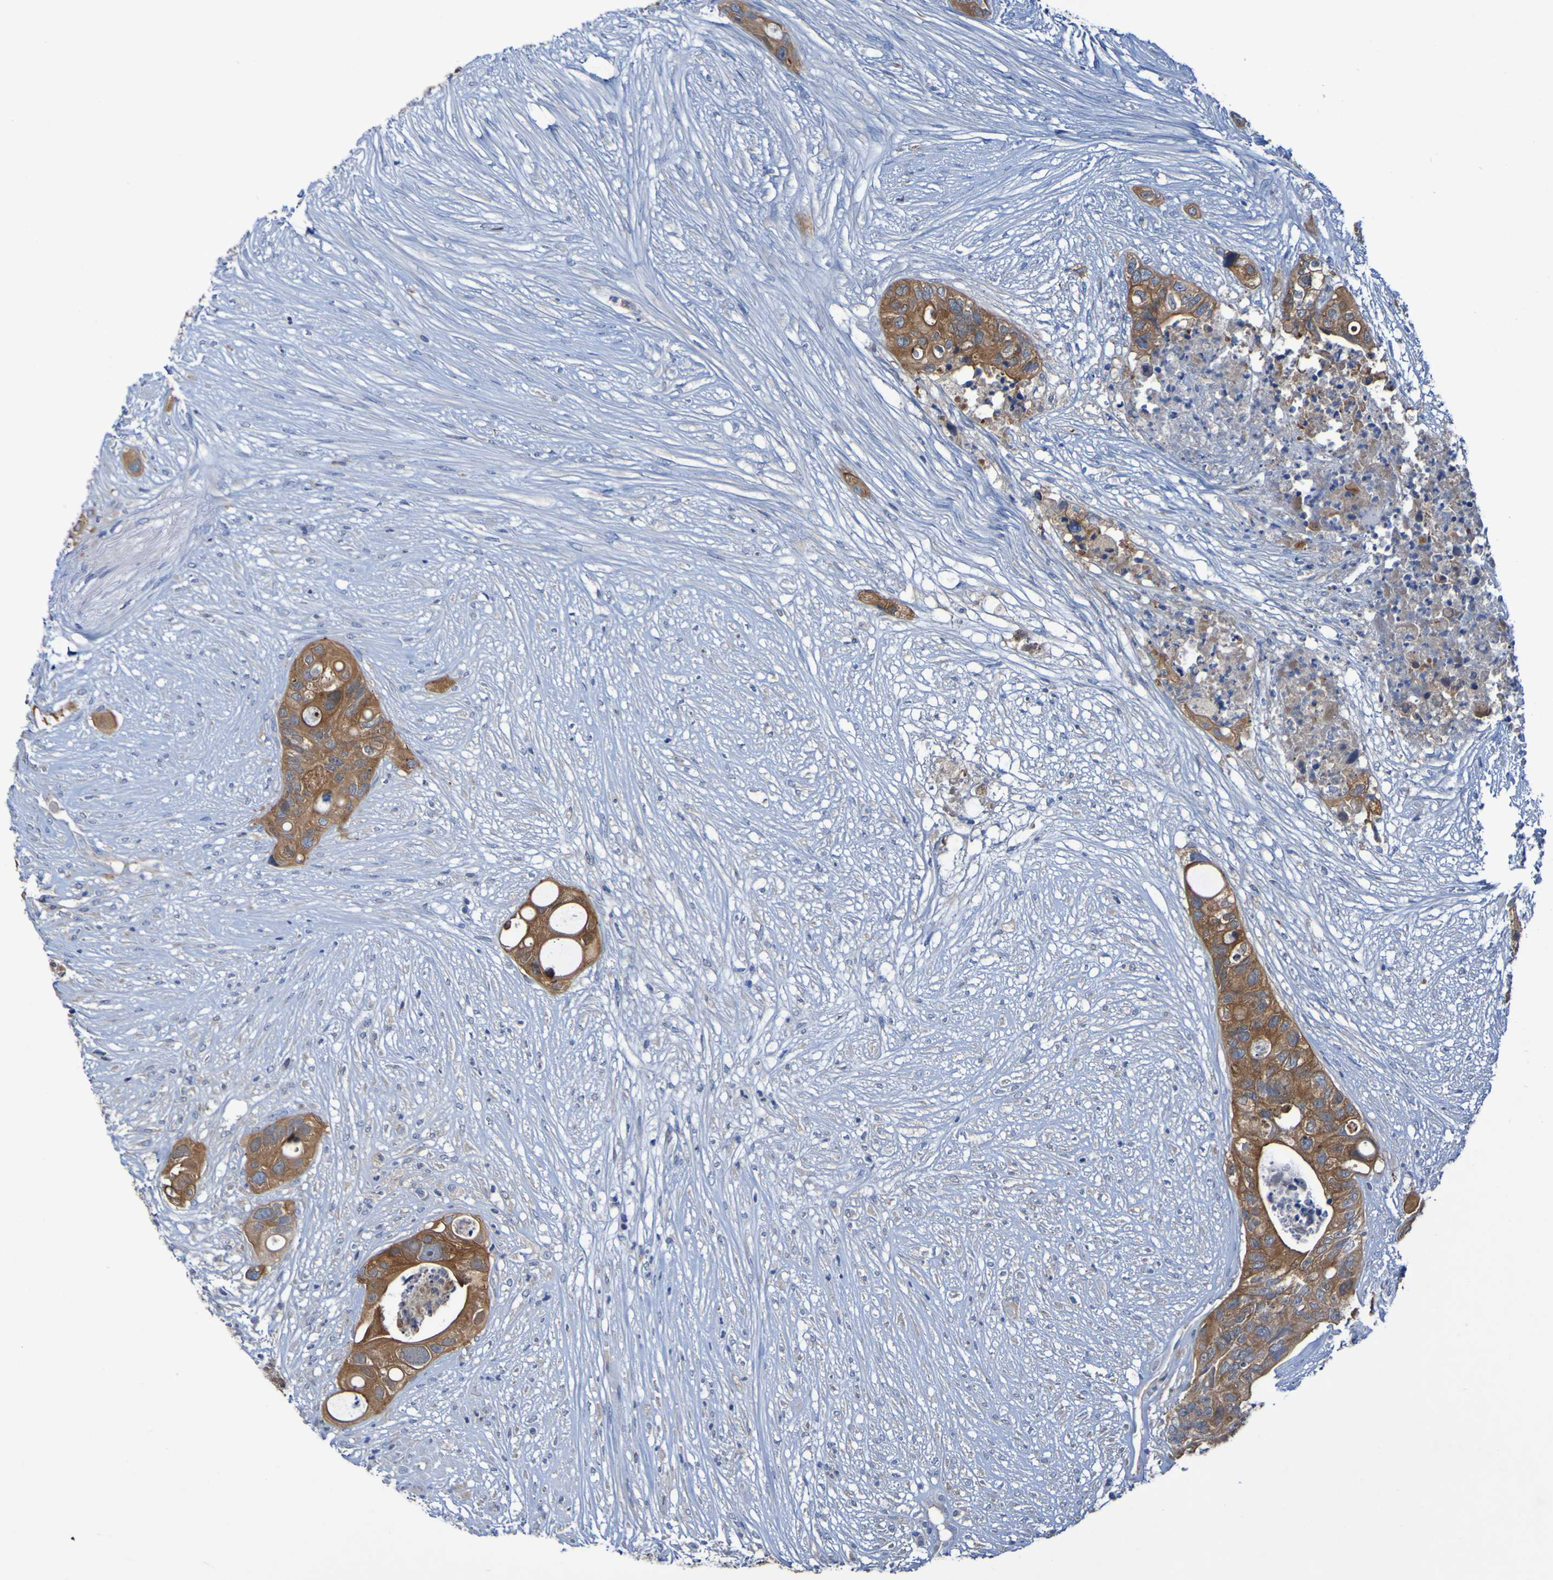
{"staining": {"intensity": "moderate", "quantity": ">75%", "location": "cytoplasmic/membranous"}, "tissue": "colorectal cancer", "cell_type": "Tumor cells", "image_type": "cancer", "snomed": [{"axis": "morphology", "description": "Adenocarcinoma, NOS"}, {"axis": "topography", "description": "Colon"}], "caption": "Brown immunohistochemical staining in colorectal adenocarcinoma shows moderate cytoplasmic/membranous expression in about >75% of tumor cells.", "gene": "ARHGEF16", "patient": {"sex": "female", "age": 57}}